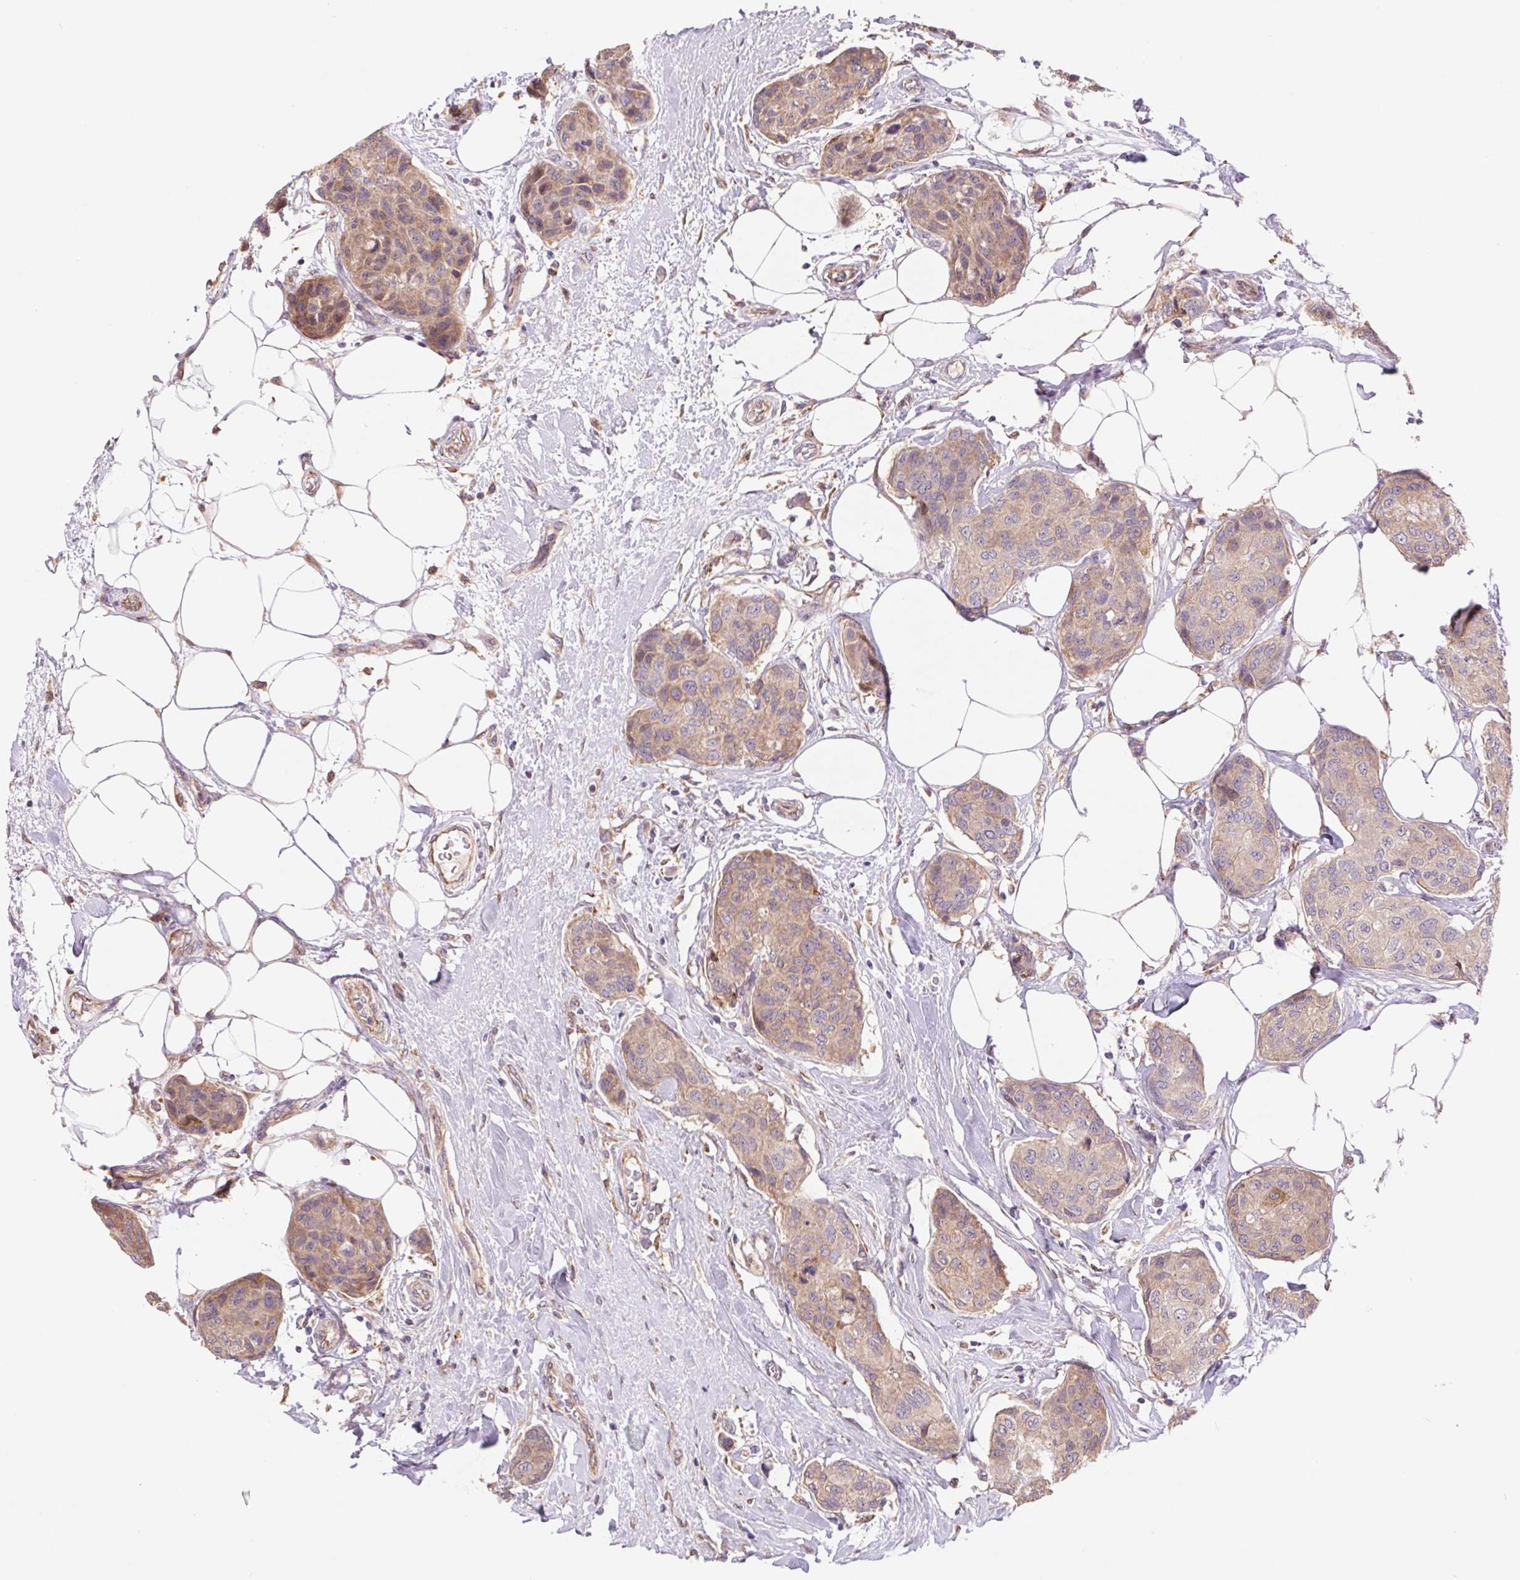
{"staining": {"intensity": "moderate", "quantity": ">75%", "location": "cytoplasmic/membranous,nuclear"}, "tissue": "breast cancer", "cell_type": "Tumor cells", "image_type": "cancer", "snomed": [{"axis": "morphology", "description": "Duct carcinoma"}, {"axis": "topography", "description": "Breast"}], "caption": "Breast cancer (intraductal carcinoma) stained with a brown dye reveals moderate cytoplasmic/membranous and nuclear positive staining in approximately >75% of tumor cells.", "gene": "KLHL20", "patient": {"sex": "female", "age": 80}}